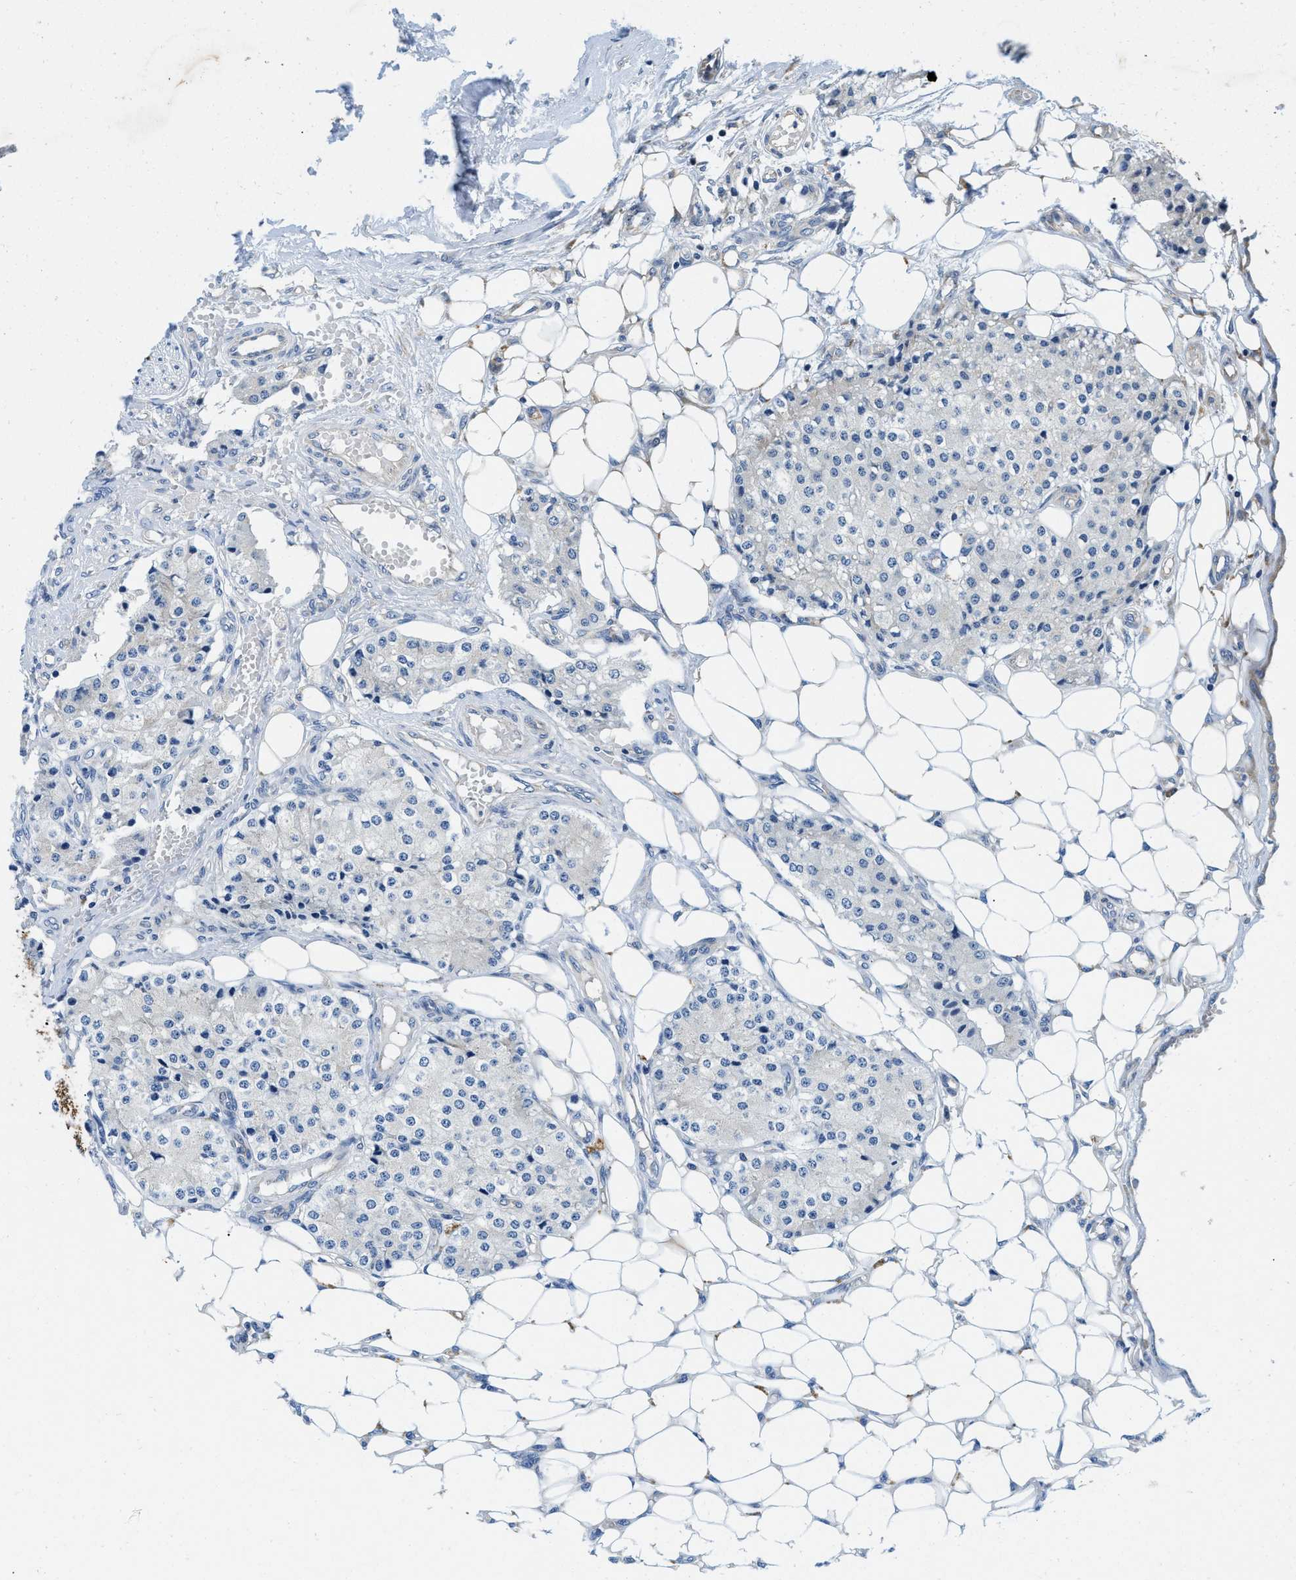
{"staining": {"intensity": "negative", "quantity": "none", "location": "none"}, "tissue": "carcinoid", "cell_type": "Tumor cells", "image_type": "cancer", "snomed": [{"axis": "morphology", "description": "Carcinoid, malignant, NOS"}, {"axis": "topography", "description": "Colon"}], "caption": "This is a image of immunohistochemistry (IHC) staining of malignant carcinoid, which shows no positivity in tumor cells.", "gene": "IKBKE", "patient": {"sex": "female", "age": 52}}